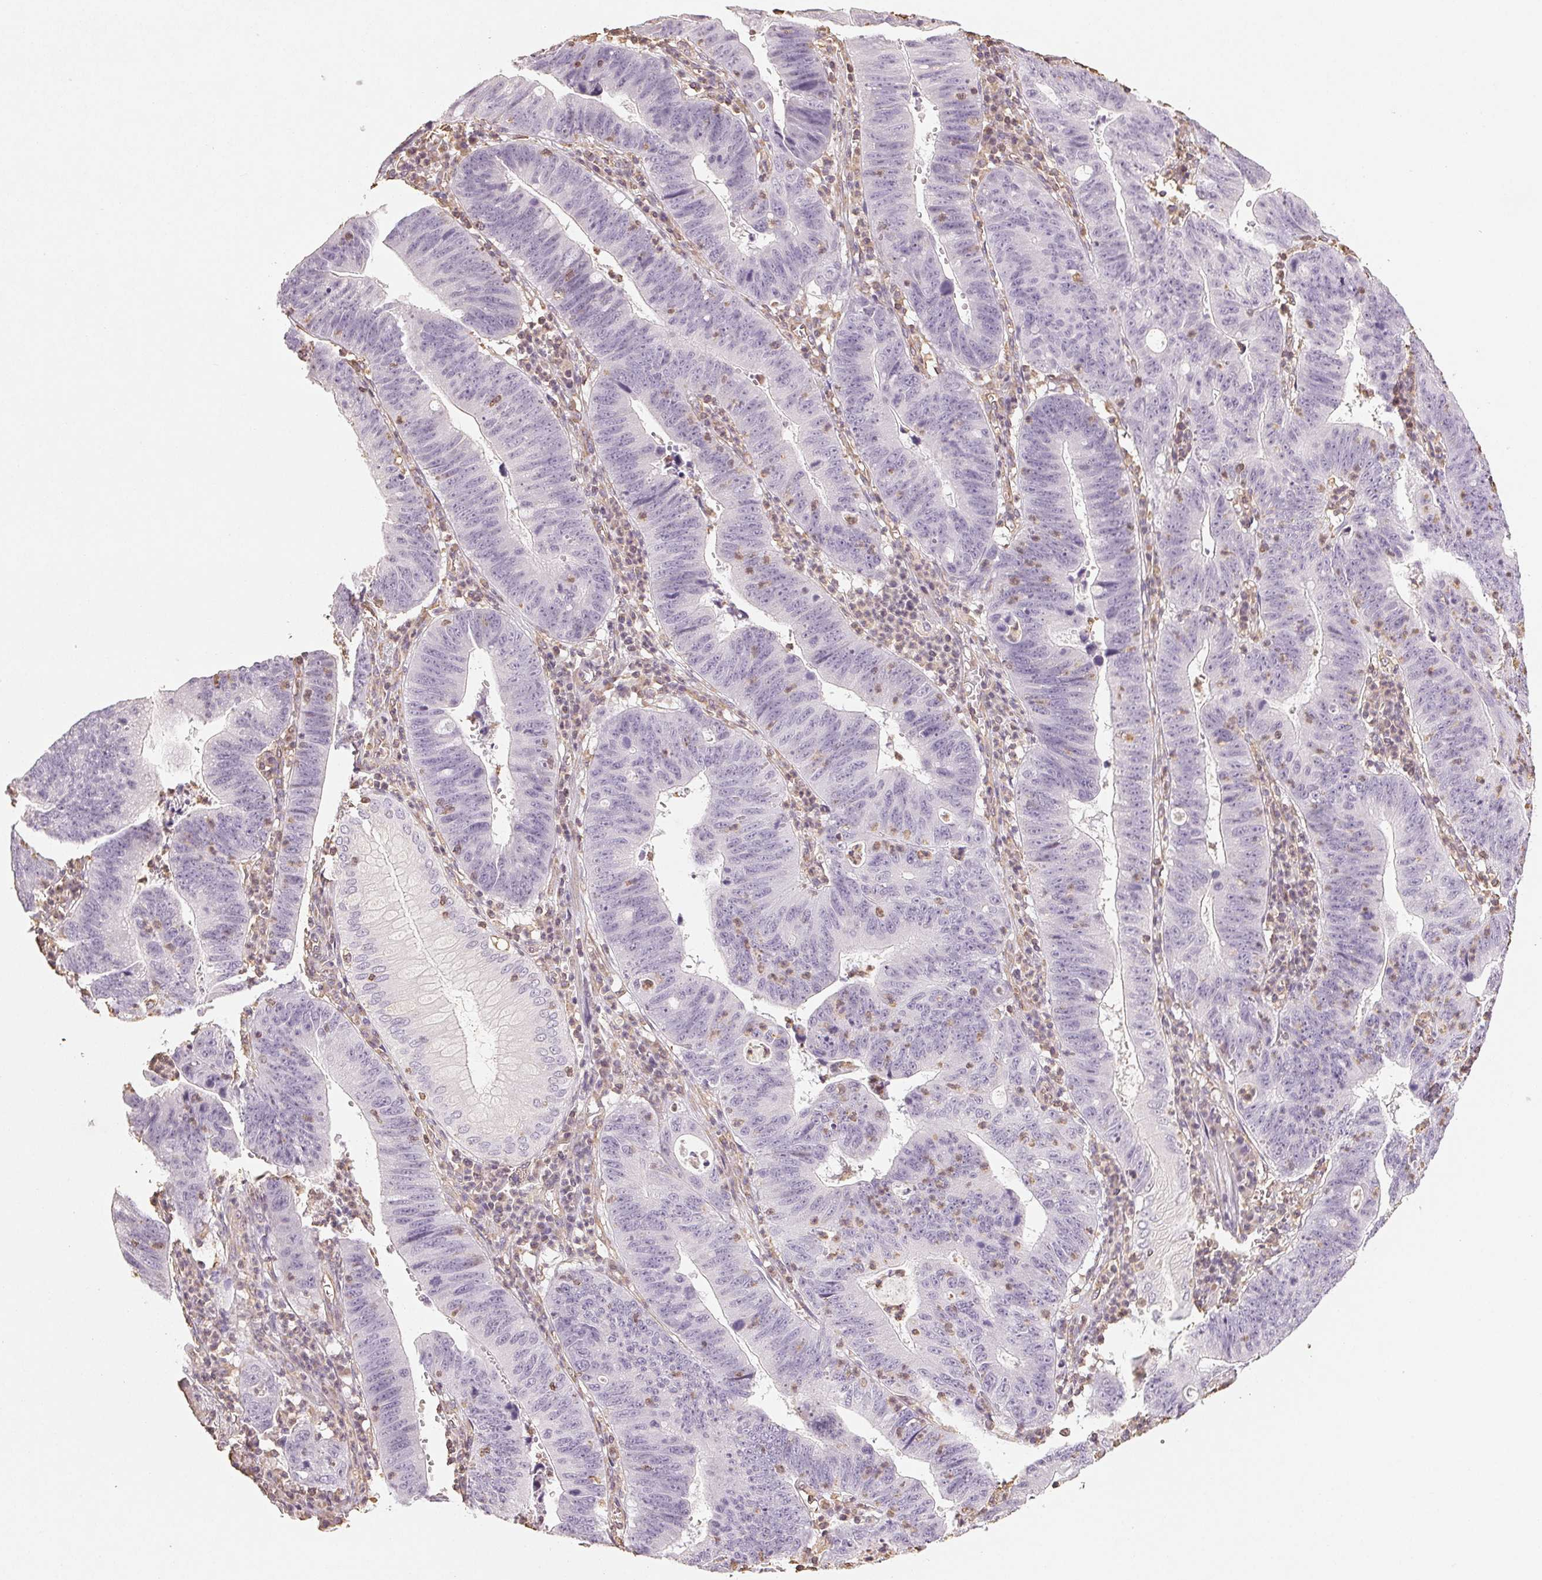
{"staining": {"intensity": "negative", "quantity": "none", "location": "none"}, "tissue": "stomach cancer", "cell_type": "Tumor cells", "image_type": "cancer", "snomed": [{"axis": "morphology", "description": "Adenocarcinoma, NOS"}, {"axis": "topography", "description": "Stomach"}], "caption": "High magnification brightfield microscopy of stomach cancer (adenocarcinoma) stained with DAB (brown) and counterstained with hematoxylin (blue): tumor cells show no significant expression.", "gene": "COL7A1", "patient": {"sex": "male", "age": 59}}